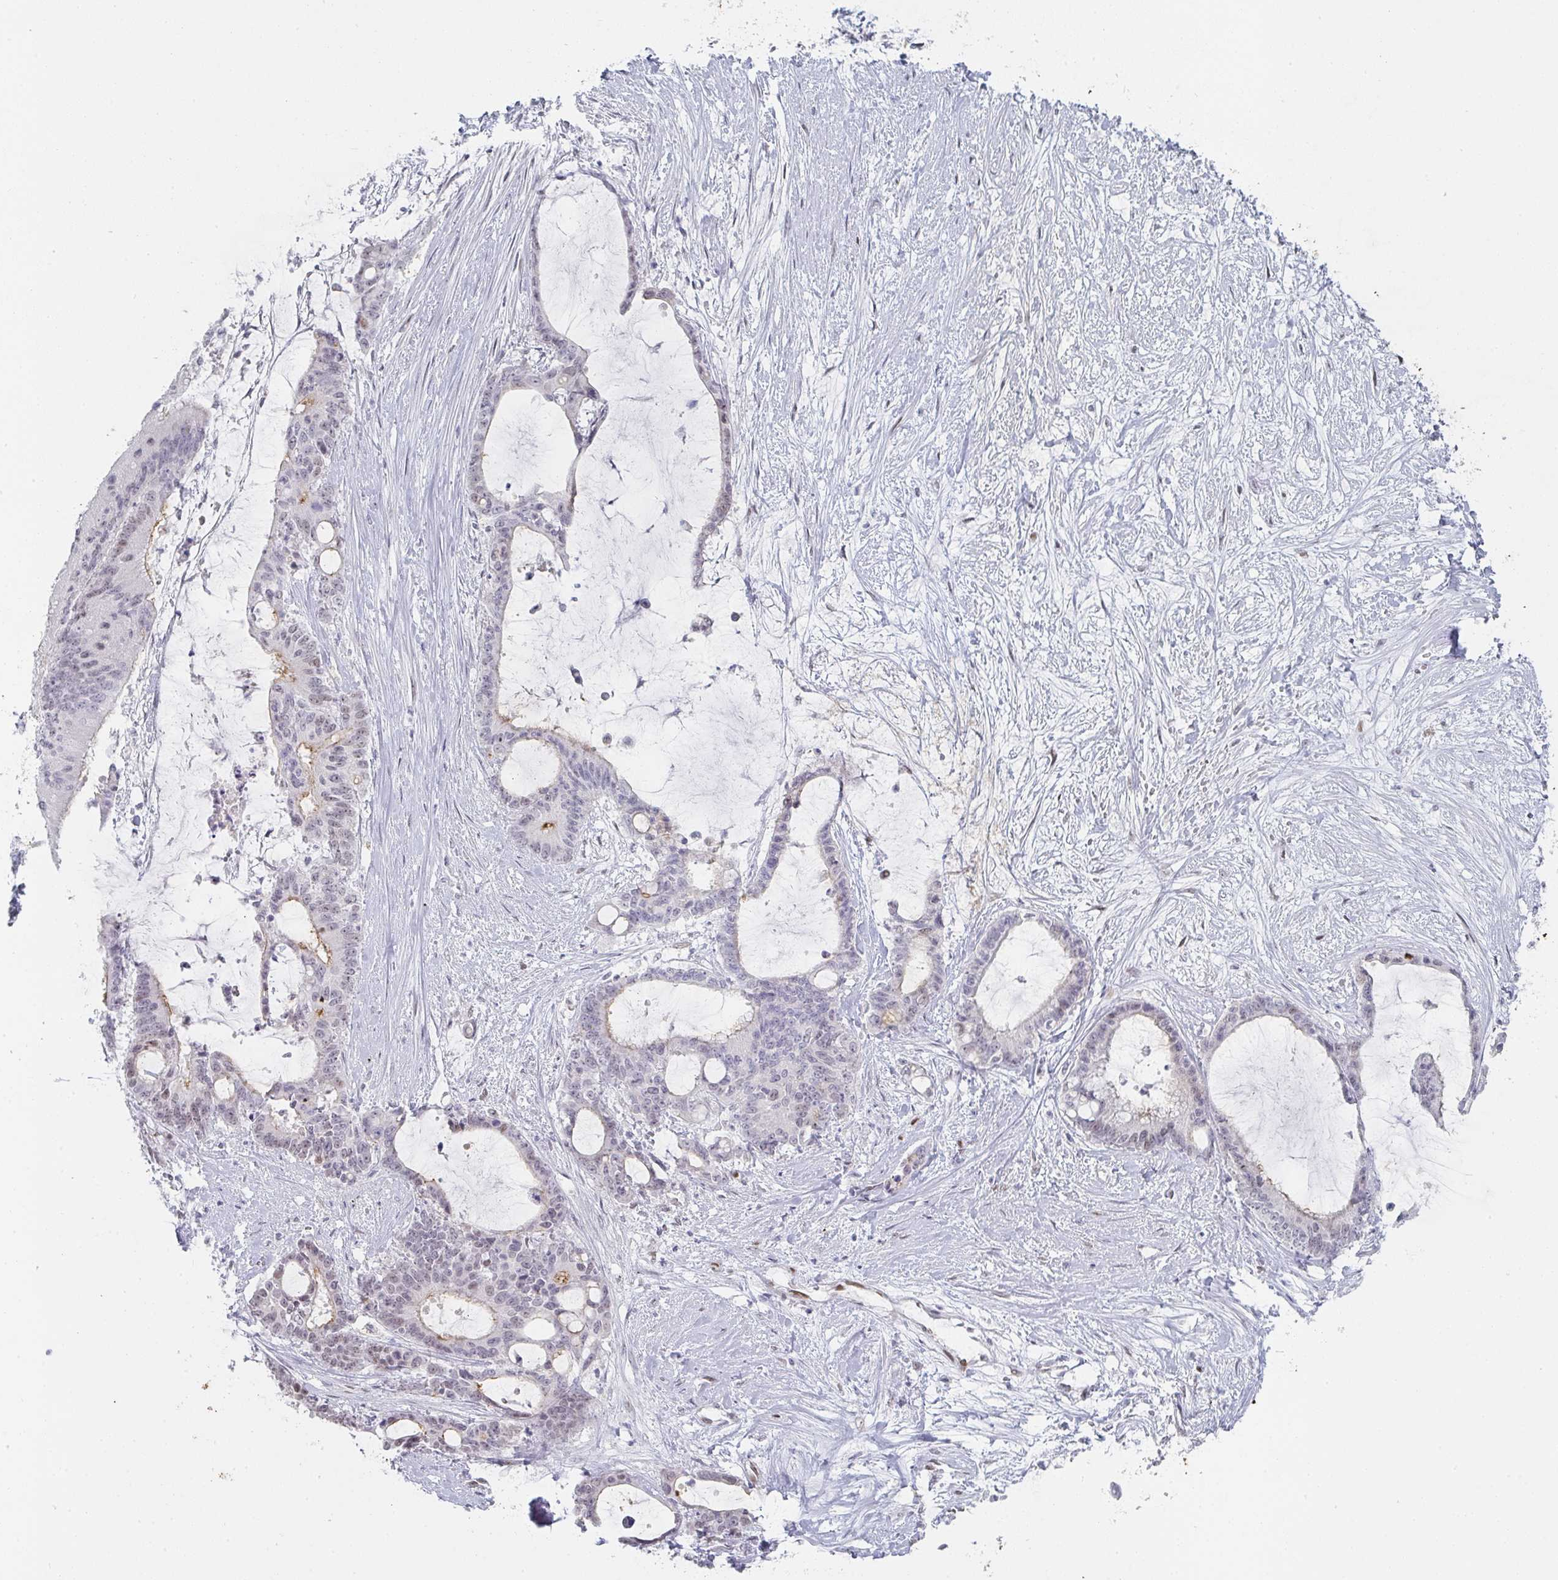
{"staining": {"intensity": "weak", "quantity": "<25%", "location": "cytoplasmic/membranous"}, "tissue": "liver cancer", "cell_type": "Tumor cells", "image_type": "cancer", "snomed": [{"axis": "morphology", "description": "Normal tissue, NOS"}, {"axis": "morphology", "description": "Cholangiocarcinoma"}, {"axis": "topography", "description": "Liver"}, {"axis": "topography", "description": "Peripheral nerve tissue"}], "caption": "Immunohistochemistry of liver cancer (cholangiocarcinoma) shows no expression in tumor cells.", "gene": "POU2AF2", "patient": {"sex": "female", "age": 73}}